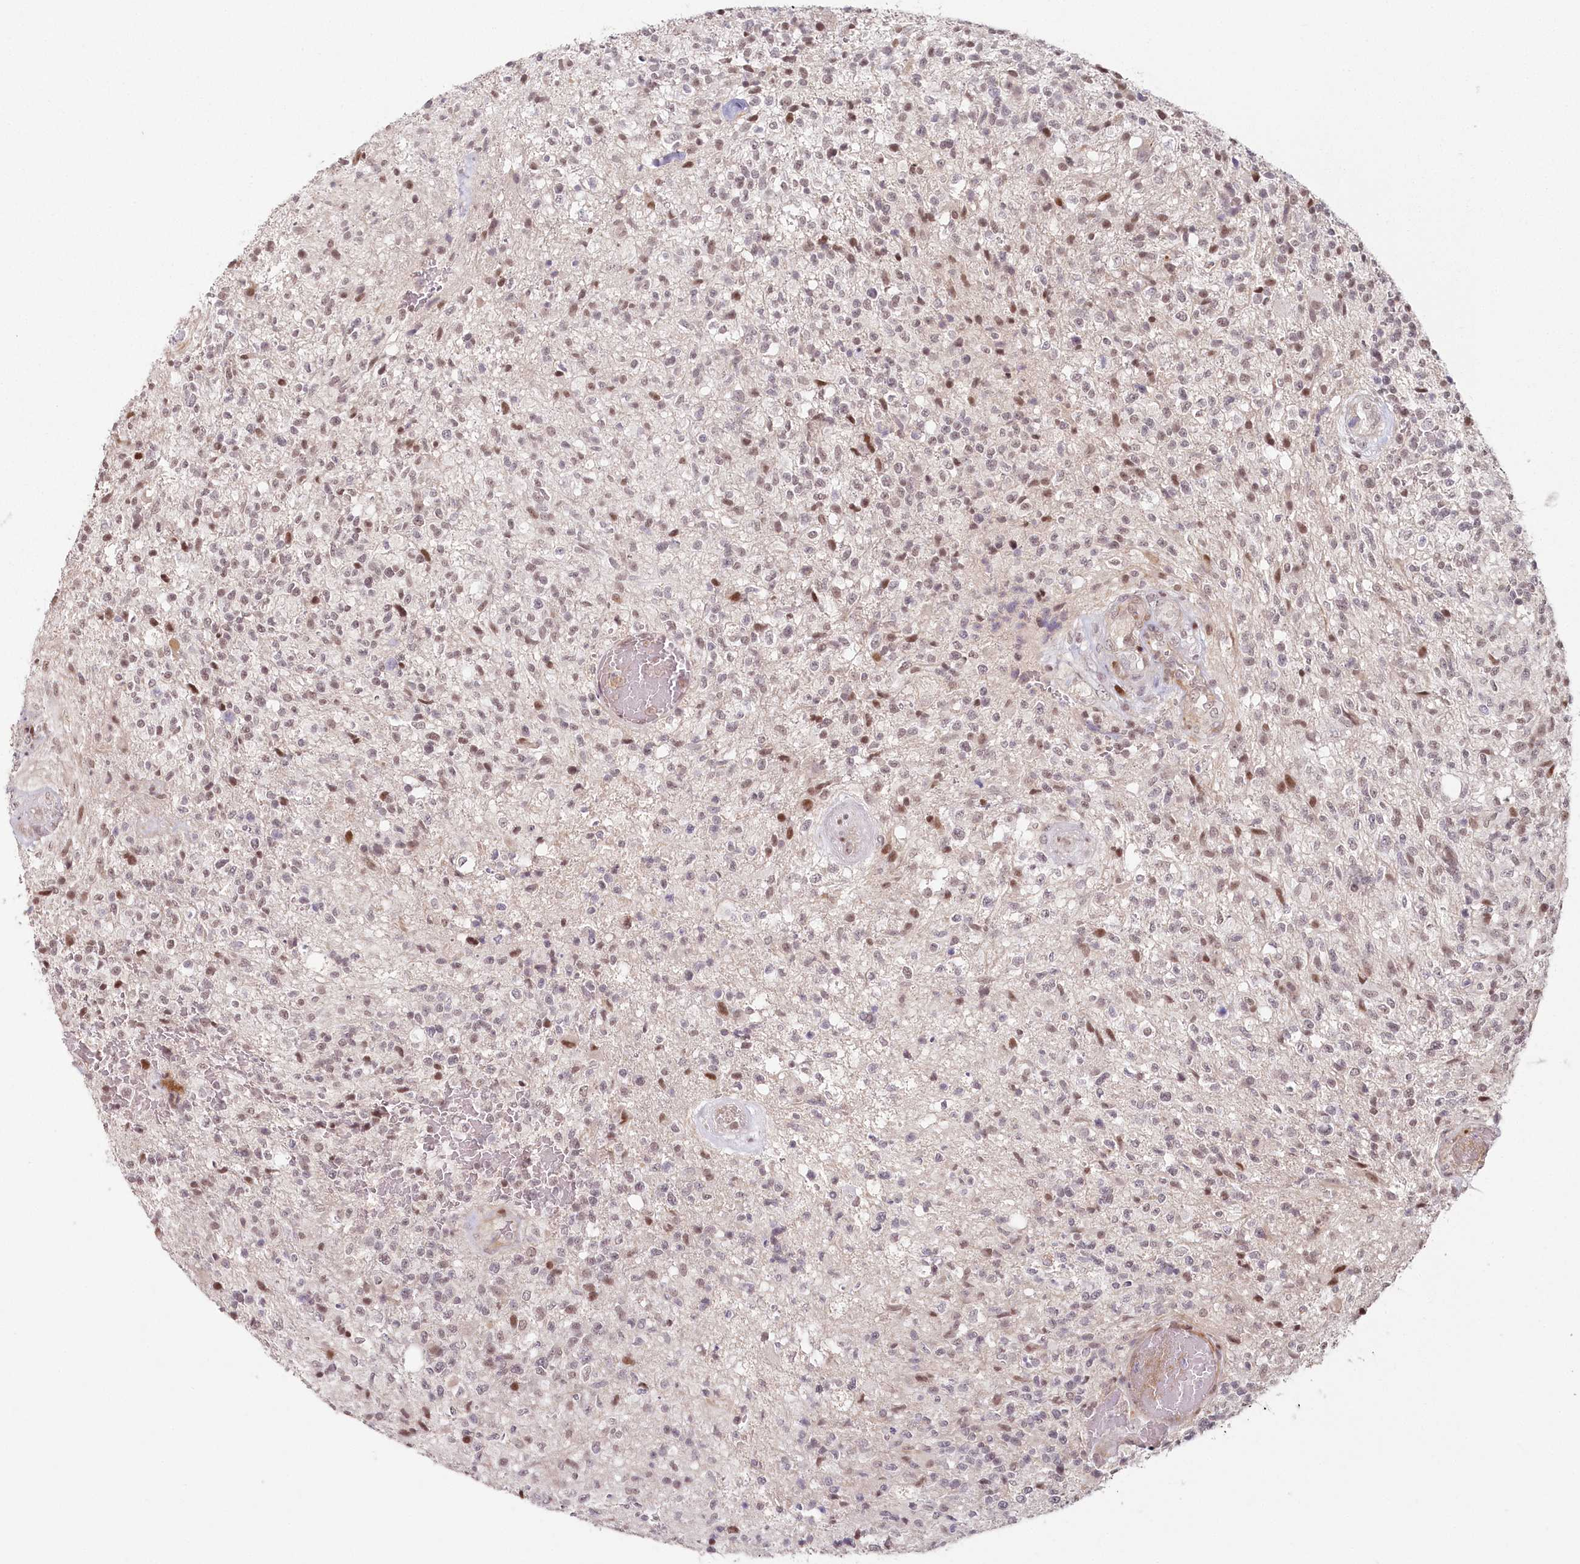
{"staining": {"intensity": "moderate", "quantity": "<25%", "location": "nuclear"}, "tissue": "glioma", "cell_type": "Tumor cells", "image_type": "cancer", "snomed": [{"axis": "morphology", "description": "Glioma, malignant, High grade"}, {"axis": "topography", "description": "Brain"}], "caption": "Moderate nuclear positivity is identified in about <25% of tumor cells in glioma.", "gene": "FAM204A", "patient": {"sex": "male", "age": 56}}